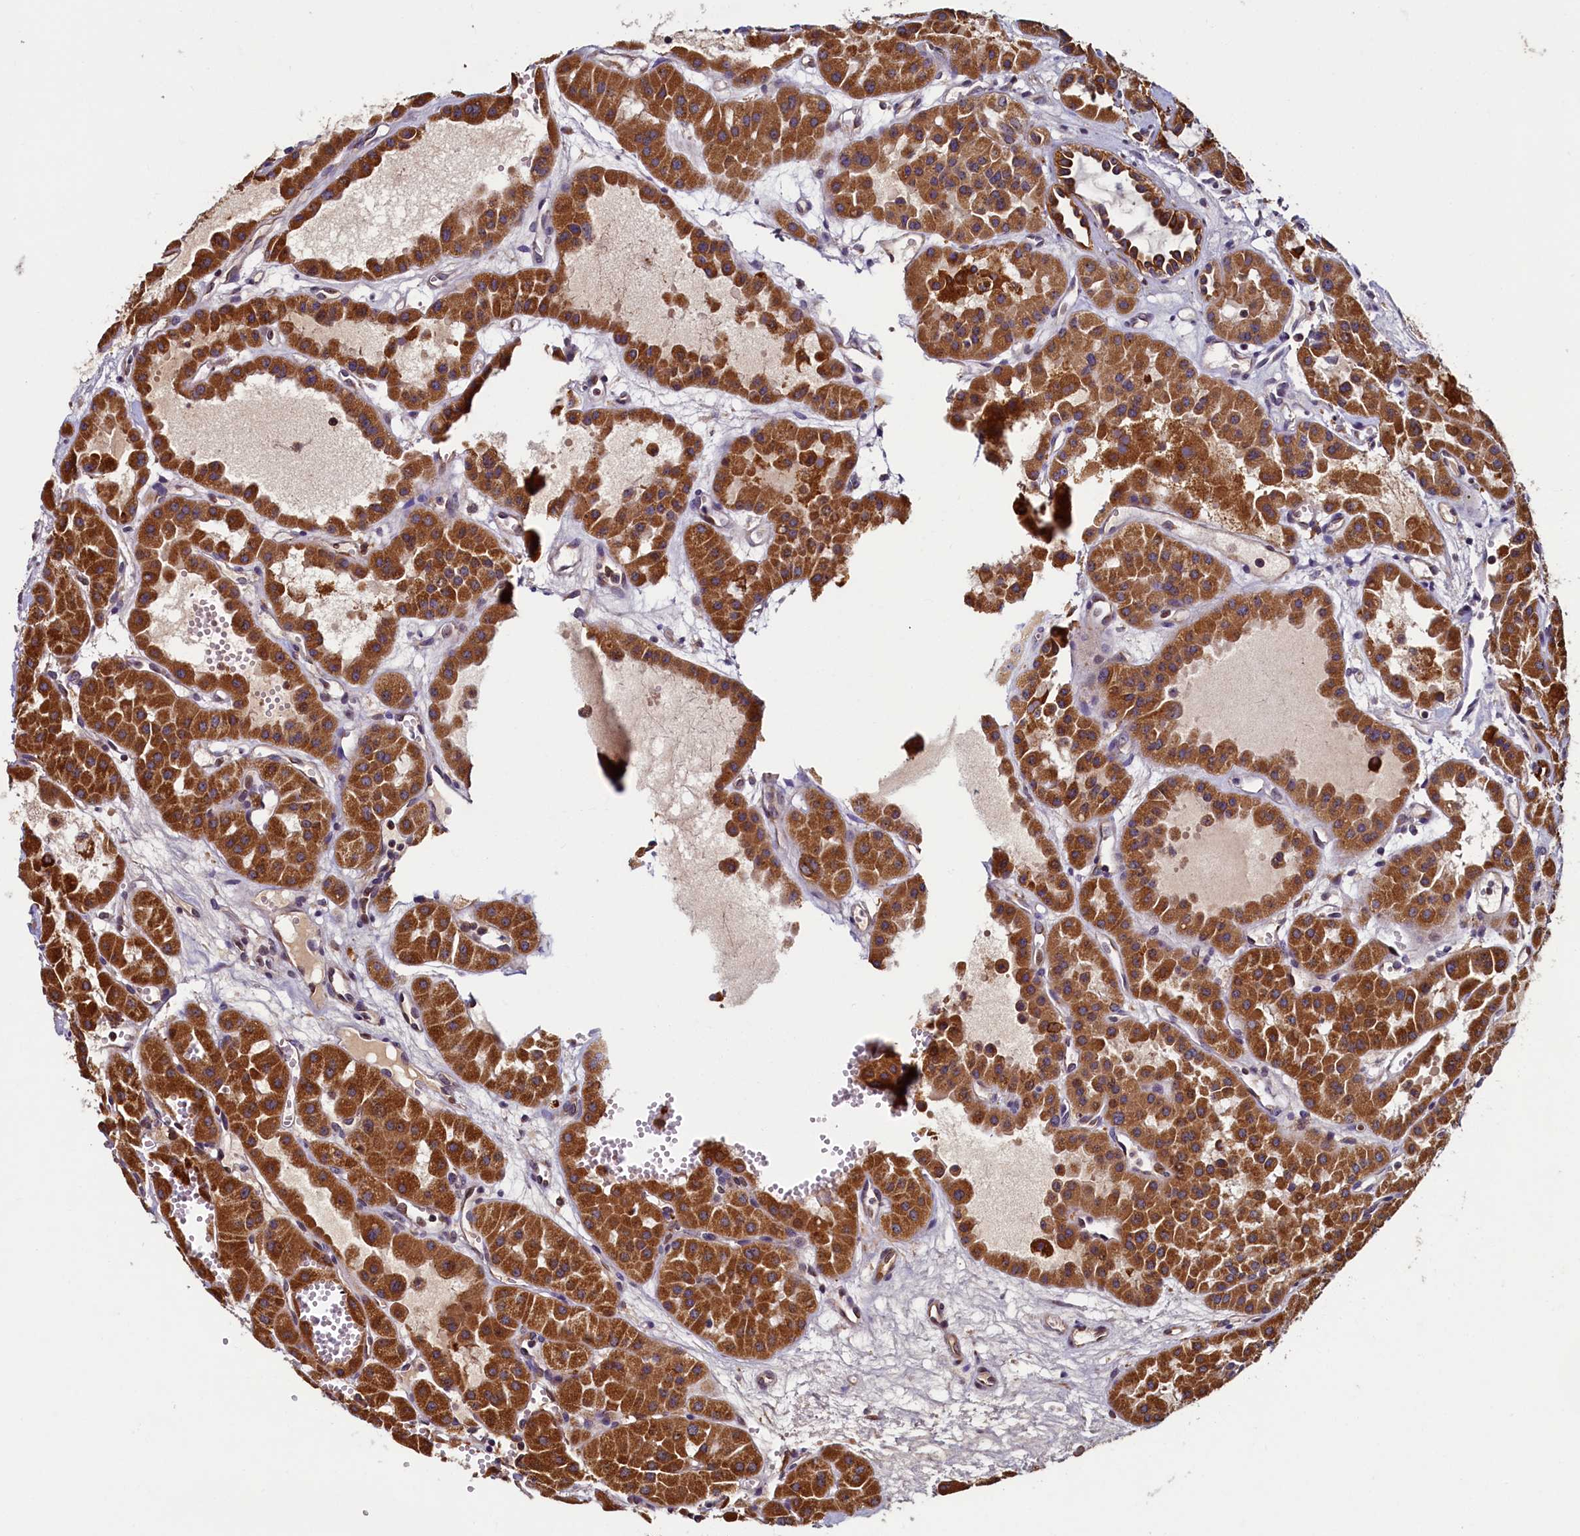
{"staining": {"intensity": "moderate", "quantity": ">75%", "location": "cytoplasmic/membranous"}, "tissue": "renal cancer", "cell_type": "Tumor cells", "image_type": "cancer", "snomed": [{"axis": "morphology", "description": "Carcinoma, NOS"}, {"axis": "topography", "description": "Kidney"}], "caption": "Immunohistochemistry (IHC) (DAB (3,3'-diaminobenzidine)) staining of human carcinoma (renal) reveals moderate cytoplasmic/membranous protein expression in approximately >75% of tumor cells.", "gene": "NCKAP5L", "patient": {"sex": "female", "age": 75}}